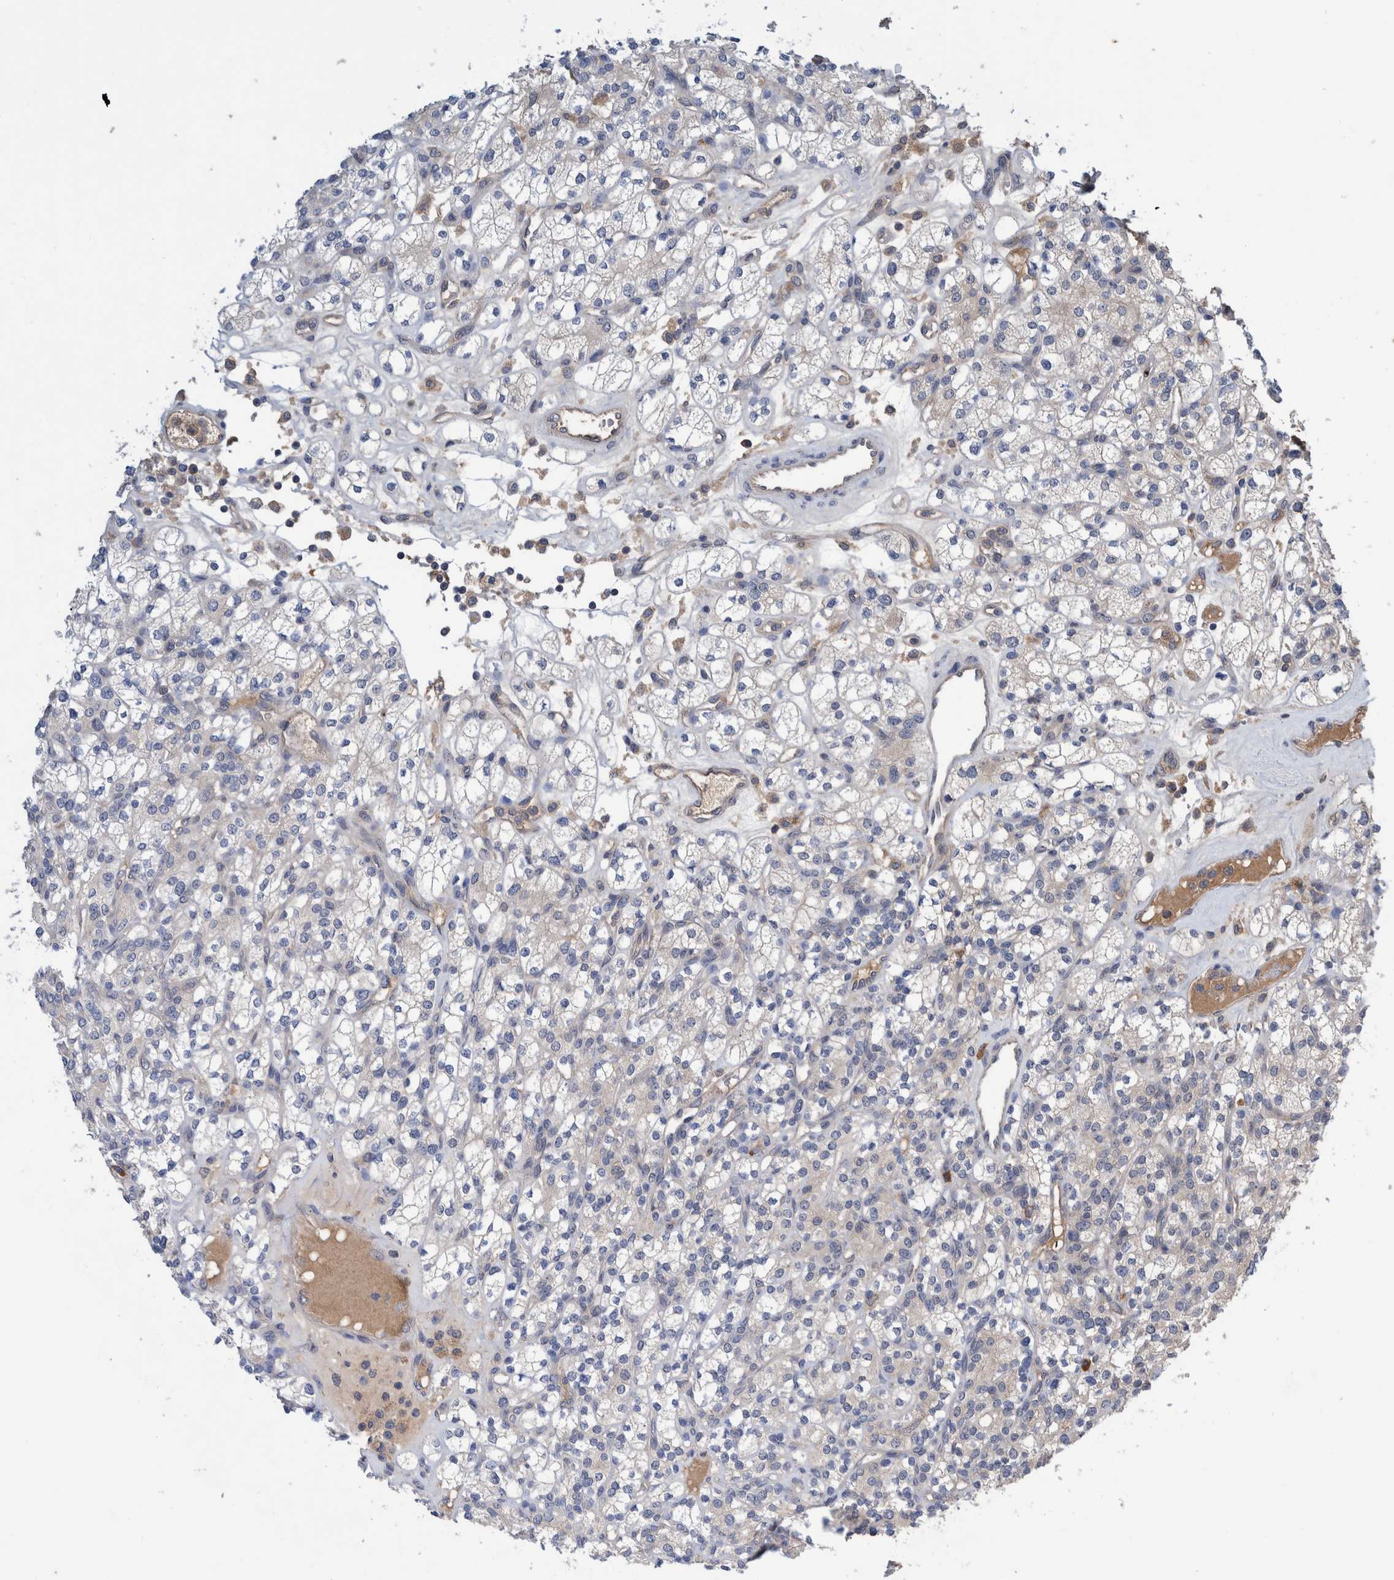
{"staining": {"intensity": "negative", "quantity": "none", "location": "none"}, "tissue": "renal cancer", "cell_type": "Tumor cells", "image_type": "cancer", "snomed": [{"axis": "morphology", "description": "Adenocarcinoma, NOS"}, {"axis": "topography", "description": "Kidney"}], "caption": "Immunohistochemistry histopathology image of adenocarcinoma (renal) stained for a protein (brown), which reveals no staining in tumor cells. (DAB IHC visualized using brightfield microscopy, high magnification).", "gene": "PLPBP", "patient": {"sex": "male", "age": 77}}